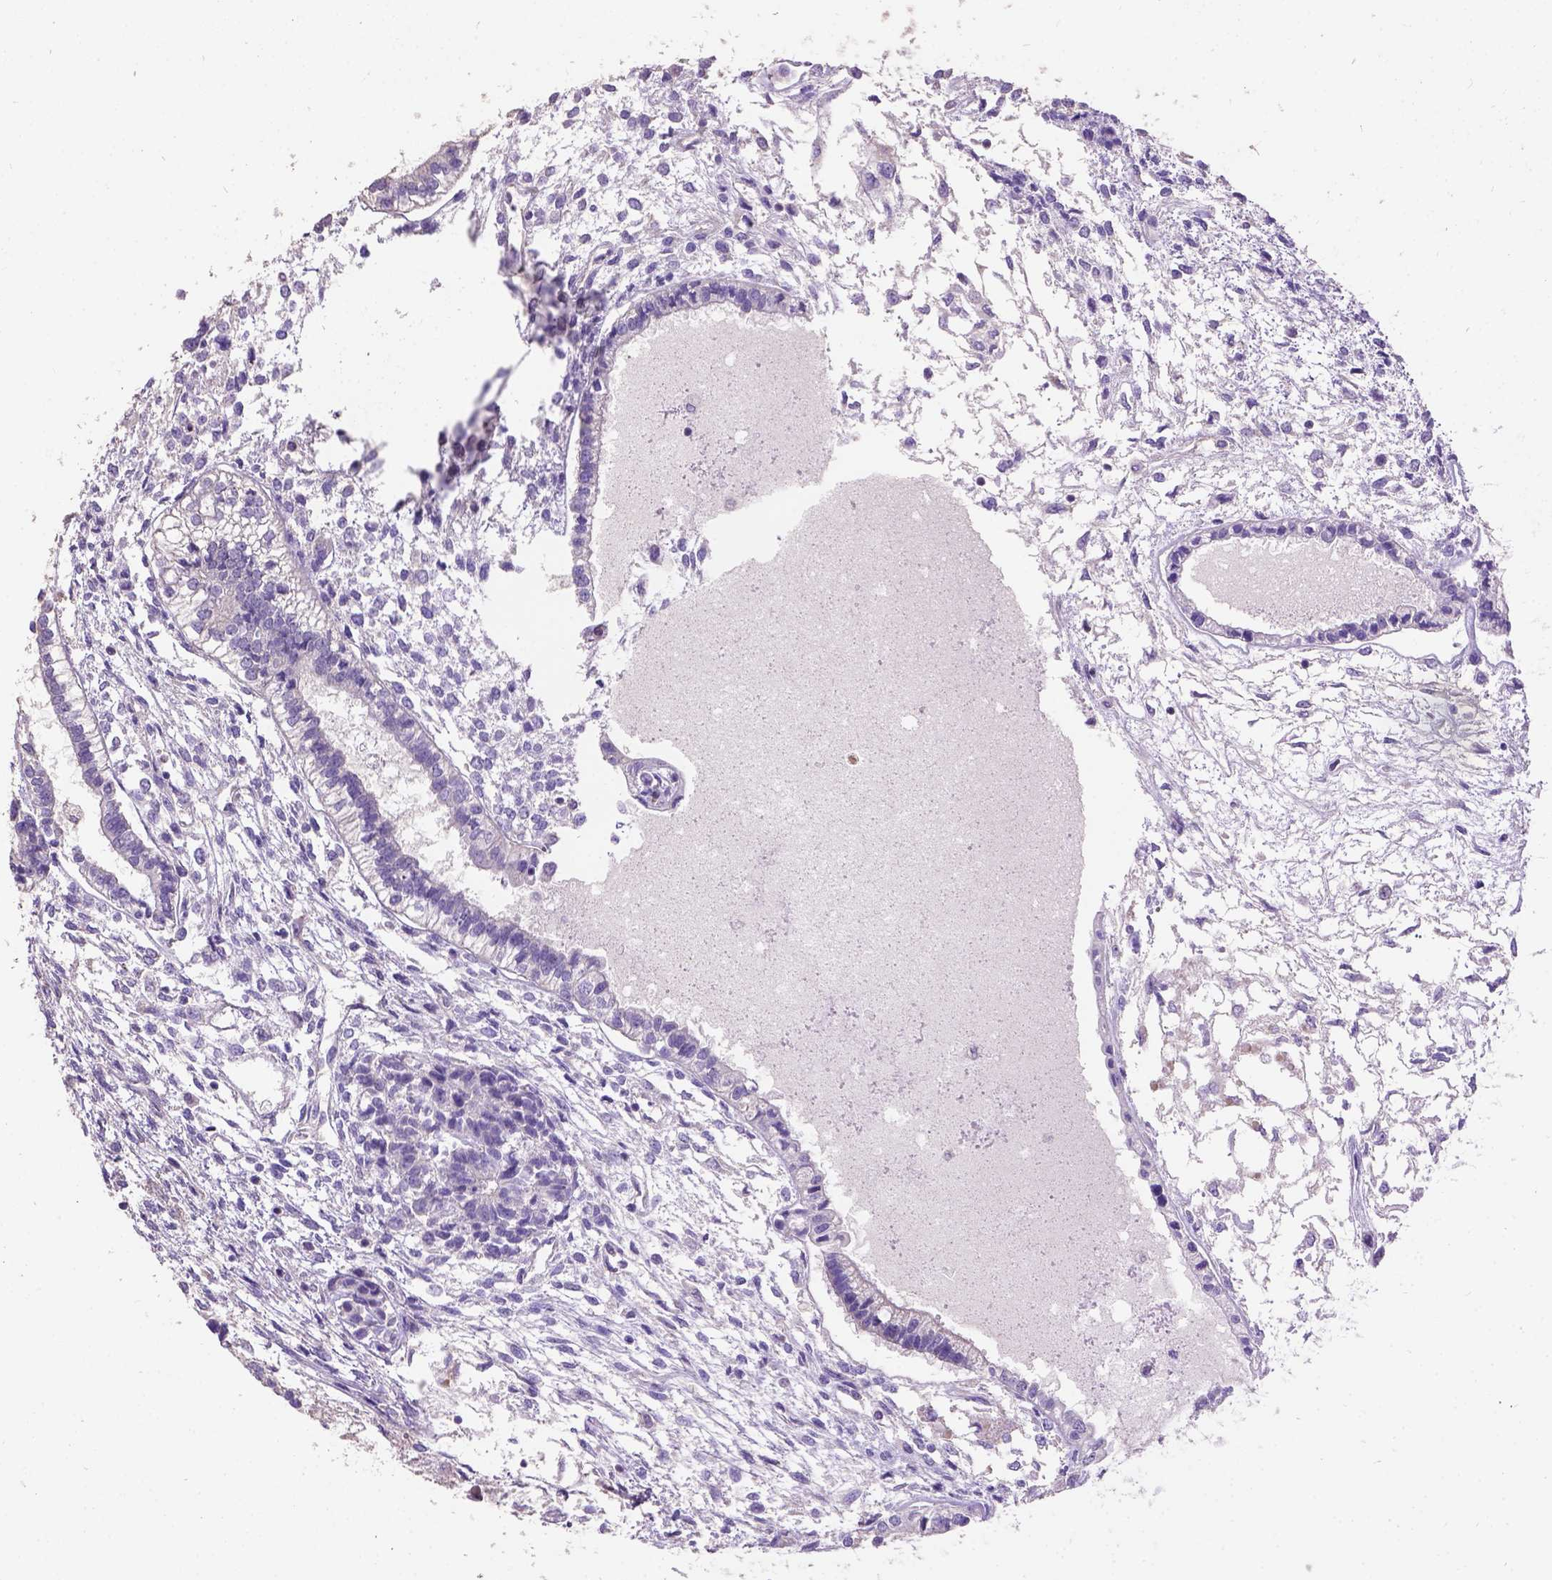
{"staining": {"intensity": "negative", "quantity": "none", "location": "none"}, "tissue": "testis cancer", "cell_type": "Tumor cells", "image_type": "cancer", "snomed": [{"axis": "morphology", "description": "Carcinoma, Embryonal, NOS"}, {"axis": "topography", "description": "Testis"}], "caption": "Protein analysis of testis cancer (embryonal carcinoma) shows no significant positivity in tumor cells. The staining was performed using DAB (3,3'-diaminobenzidine) to visualize the protein expression in brown, while the nuclei were stained in blue with hematoxylin (Magnification: 20x).", "gene": "DQX1", "patient": {"sex": "male", "age": 37}}